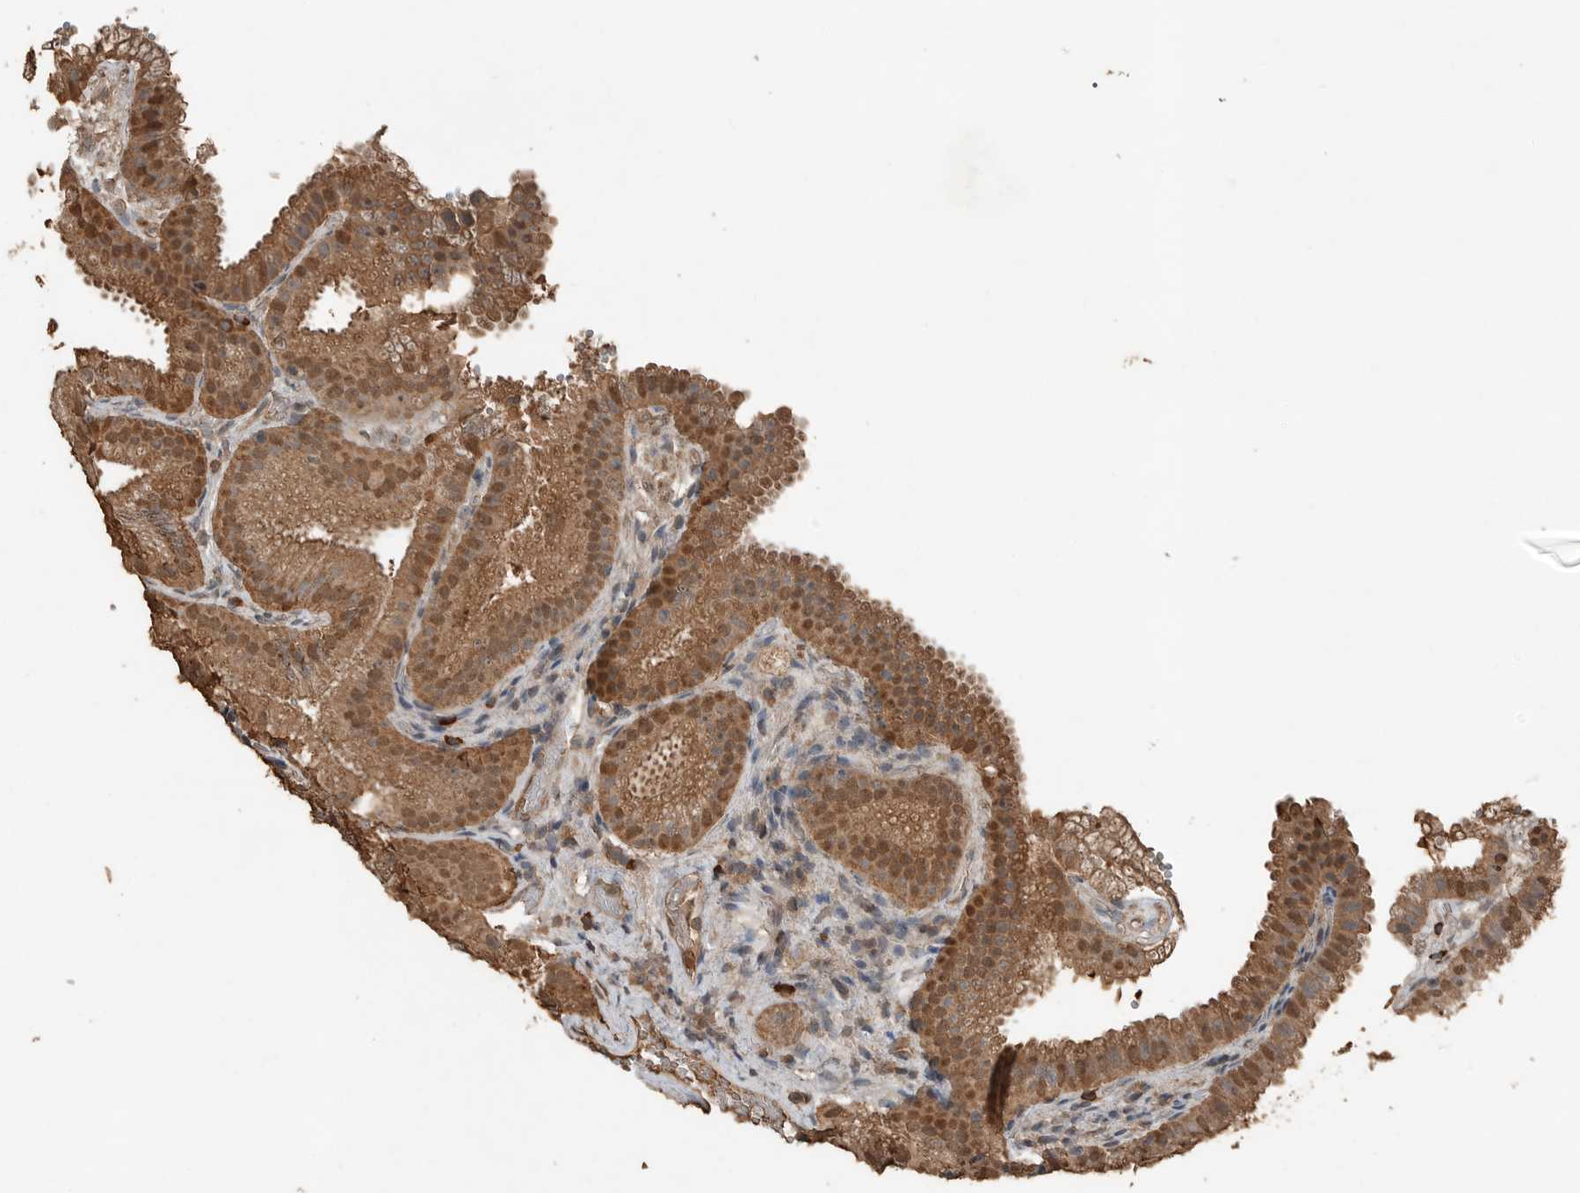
{"staining": {"intensity": "moderate", "quantity": ">75%", "location": "cytoplasmic/membranous,nuclear"}, "tissue": "gallbladder", "cell_type": "Glandular cells", "image_type": "normal", "snomed": [{"axis": "morphology", "description": "Normal tissue, NOS"}, {"axis": "topography", "description": "Gallbladder"}], "caption": "Immunohistochemical staining of unremarkable gallbladder exhibits medium levels of moderate cytoplasmic/membranous,nuclear expression in approximately >75% of glandular cells.", "gene": "BLZF1", "patient": {"sex": "female", "age": 30}}